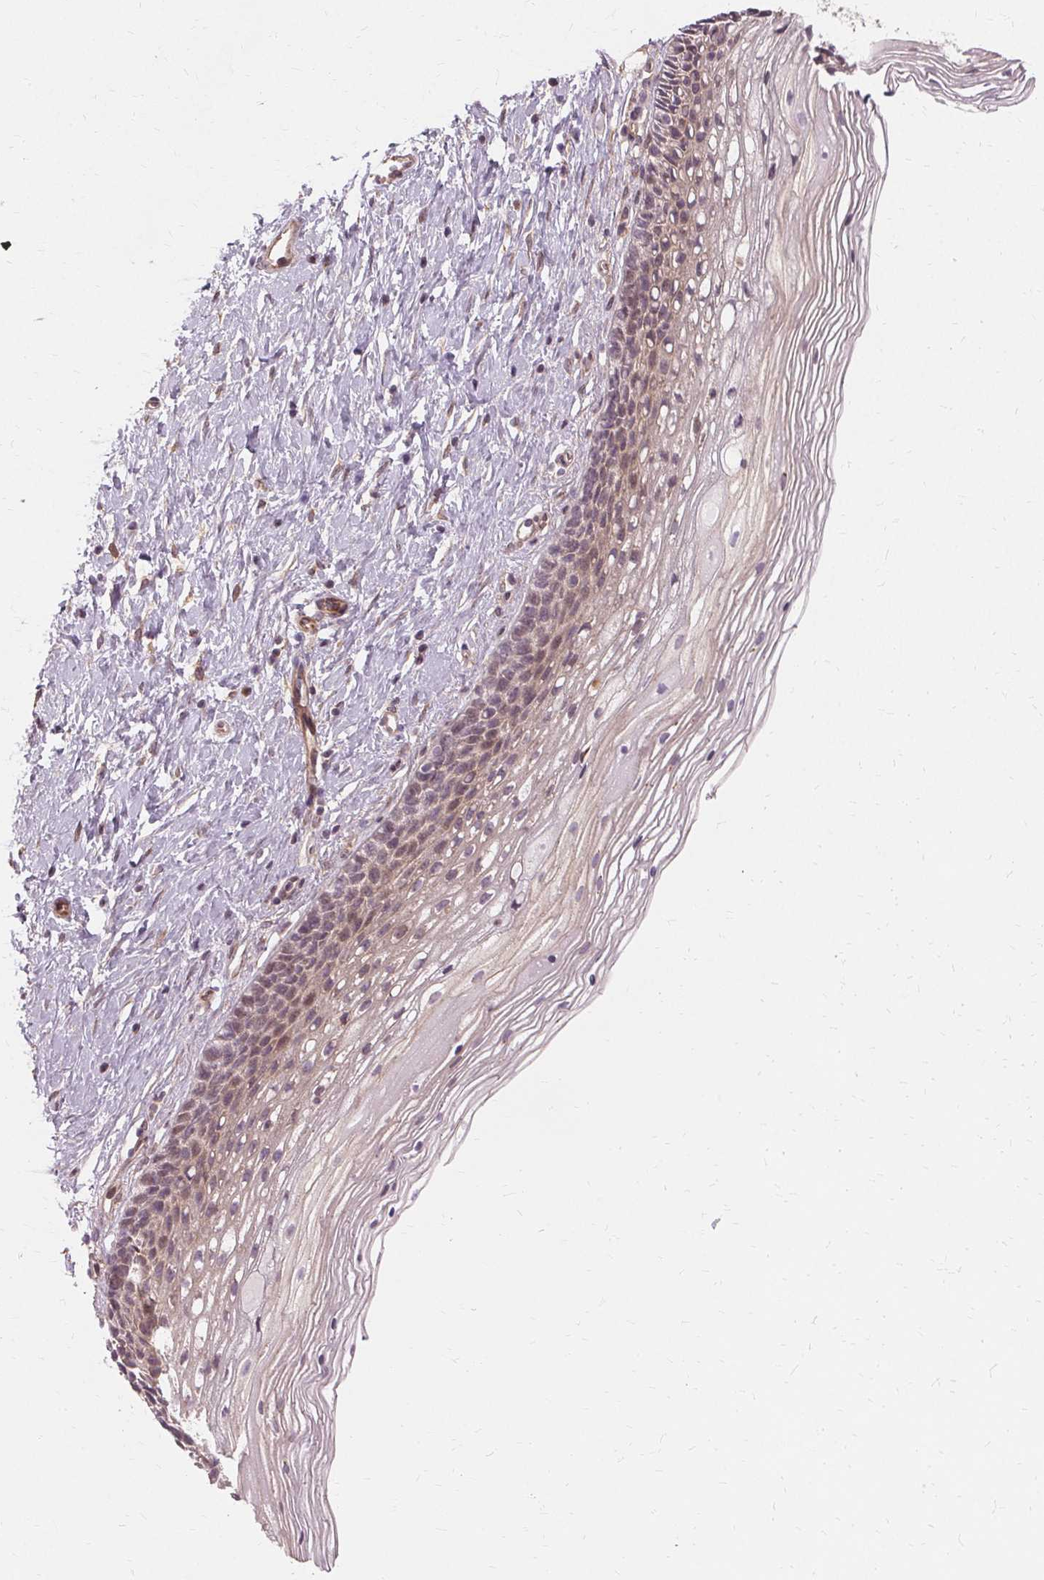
{"staining": {"intensity": "weak", "quantity": "25%-75%", "location": "cytoplasmic/membranous"}, "tissue": "cervix", "cell_type": "Glandular cells", "image_type": "normal", "snomed": [{"axis": "morphology", "description": "Normal tissue, NOS"}, {"axis": "topography", "description": "Cervix"}], "caption": "Immunohistochemistry photomicrograph of normal cervix: human cervix stained using IHC exhibits low levels of weak protein expression localized specifically in the cytoplasmic/membranous of glandular cells, appearing as a cytoplasmic/membranous brown color.", "gene": "USP8", "patient": {"sex": "female", "age": 34}}